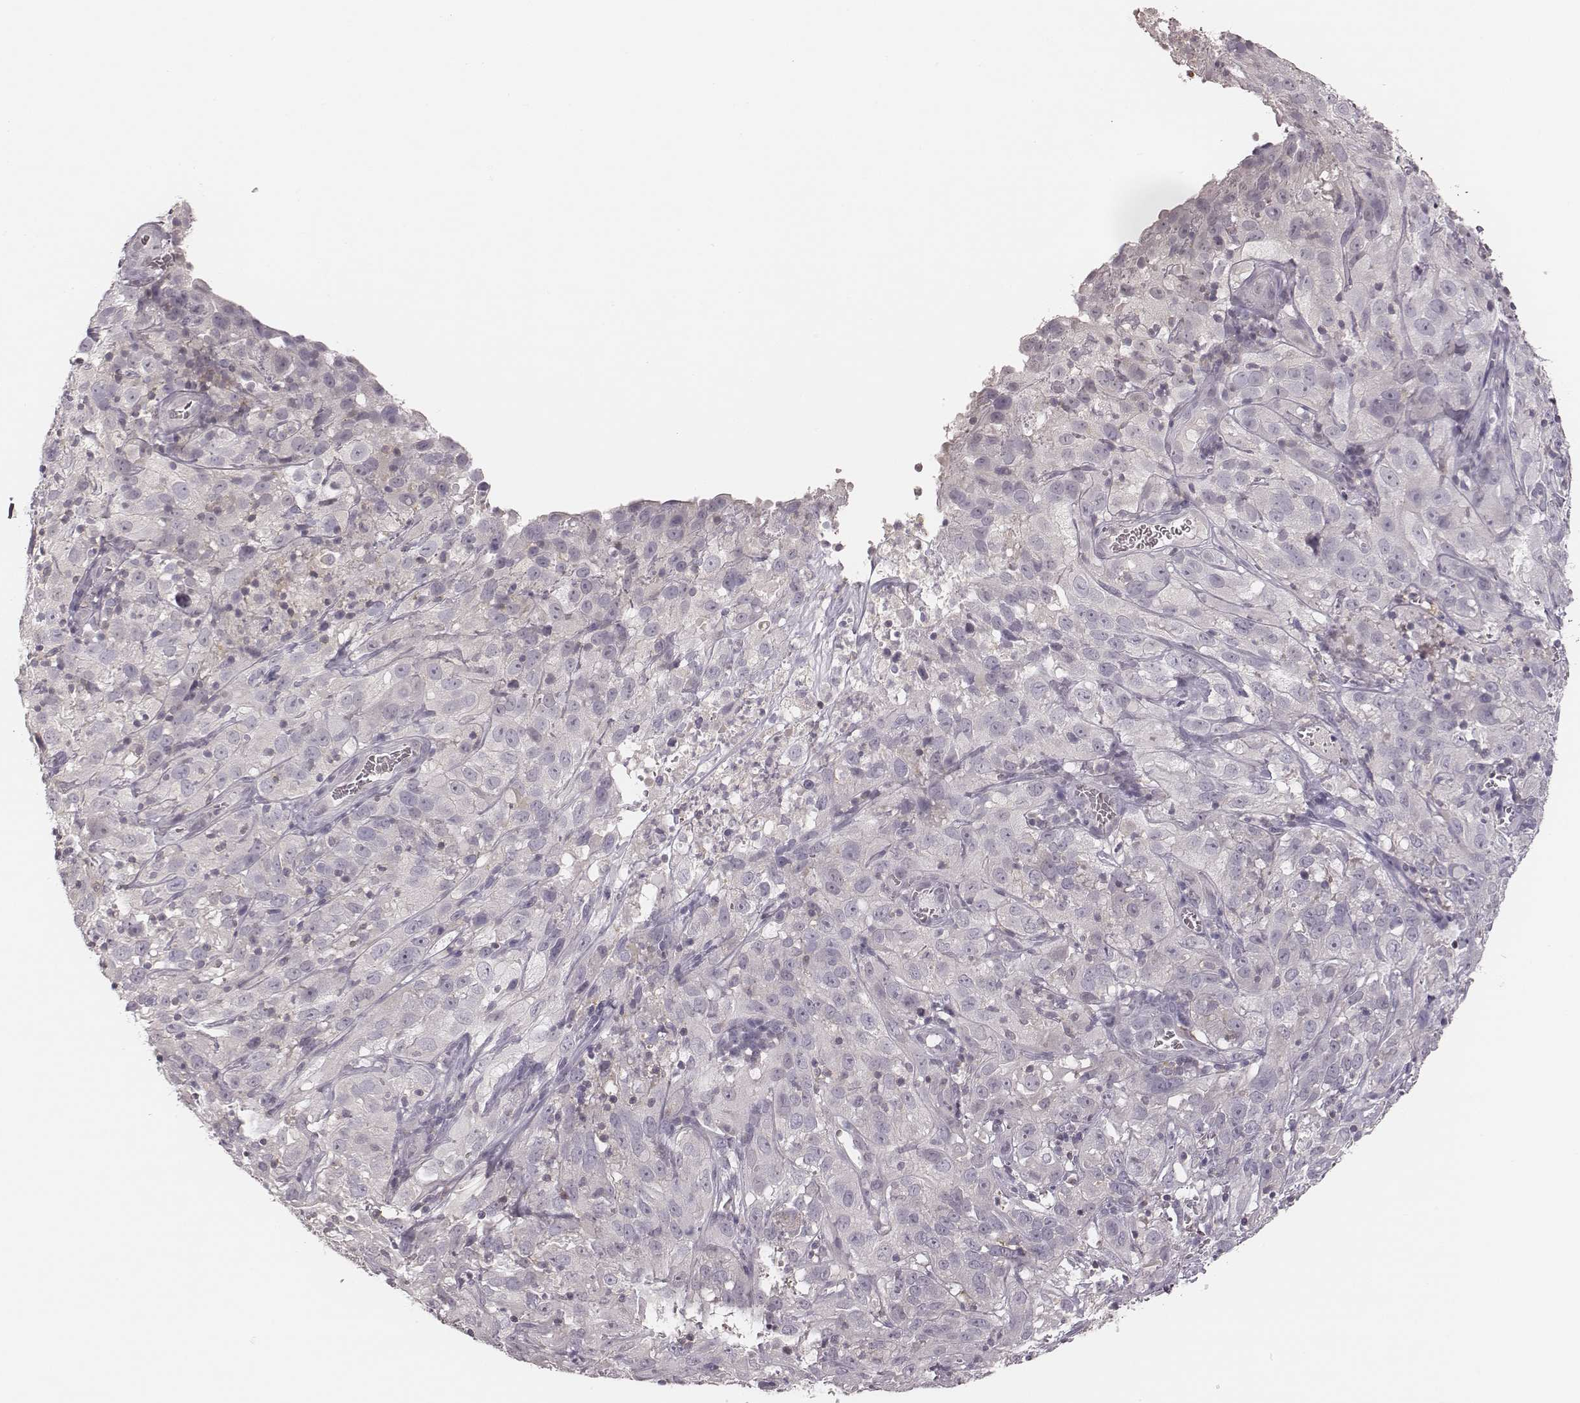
{"staining": {"intensity": "negative", "quantity": "none", "location": "none"}, "tissue": "cervical cancer", "cell_type": "Tumor cells", "image_type": "cancer", "snomed": [{"axis": "morphology", "description": "Squamous cell carcinoma, NOS"}, {"axis": "topography", "description": "Cervix"}], "caption": "DAB (3,3'-diaminobenzidine) immunohistochemical staining of human cervical squamous cell carcinoma shows no significant staining in tumor cells. (Brightfield microscopy of DAB IHC at high magnification).", "gene": "MSX1", "patient": {"sex": "female", "age": 32}}